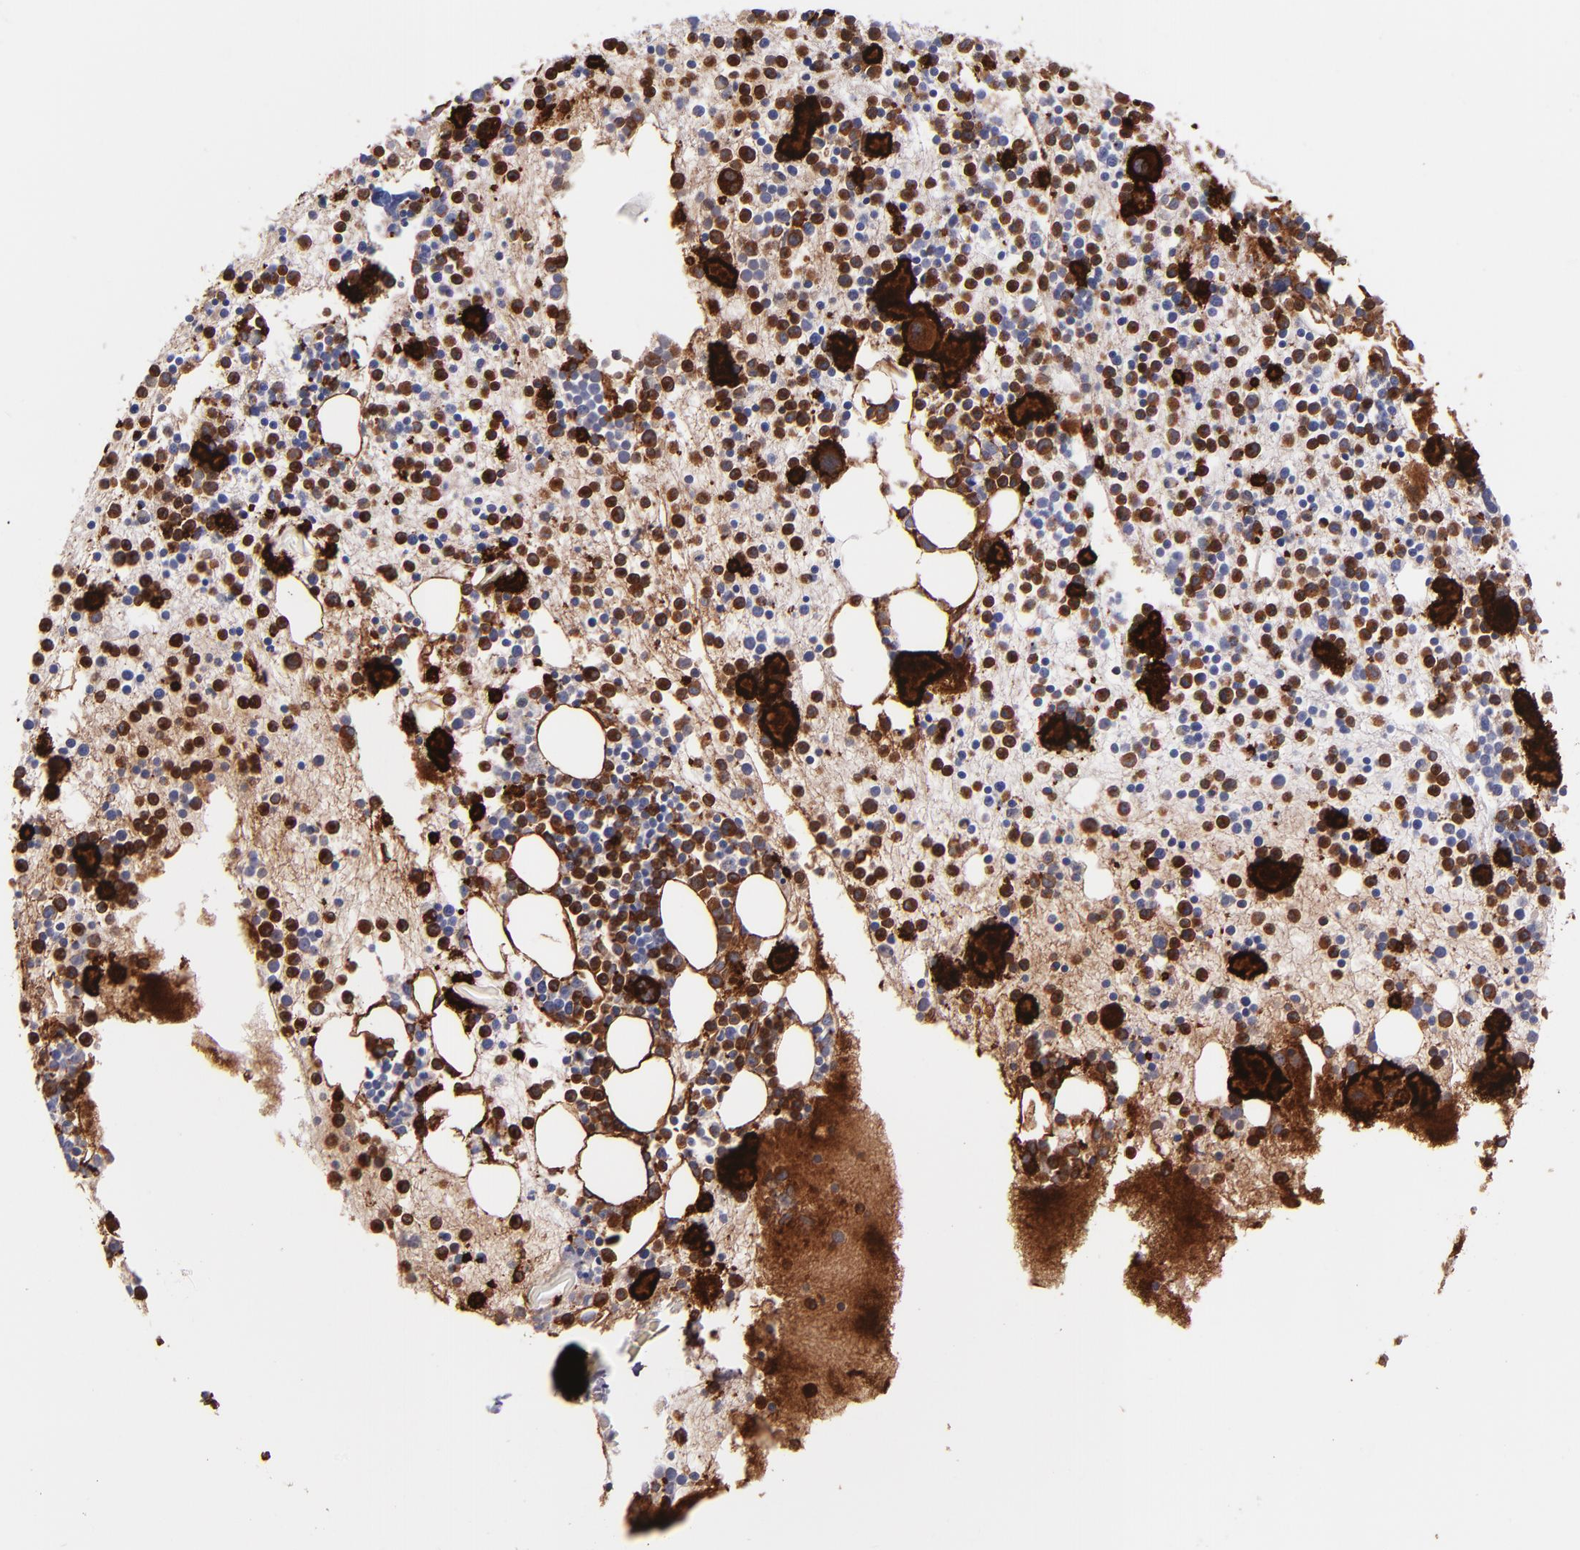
{"staining": {"intensity": "strong", "quantity": "25%-75%", "location": "cytoplasmic/membranous"}, "tissue": "bone marrow", "cell_type": "Hematopoietic cells", "image_type": "normal", "snomed": [{"axis": "morphology", "description": "Normal tissue, NOS"}, {"axis": "topography", "description": "Bone marrow"}], "caption": "This micrograph shows immunohistochemistry staining of benign human bone marrow, with high strong cytoplasmic/membranous staining in about 25%-75% of hematopoietic cells.", "gene": "VCL", "patient": {"sex": "male", "age": 15}}